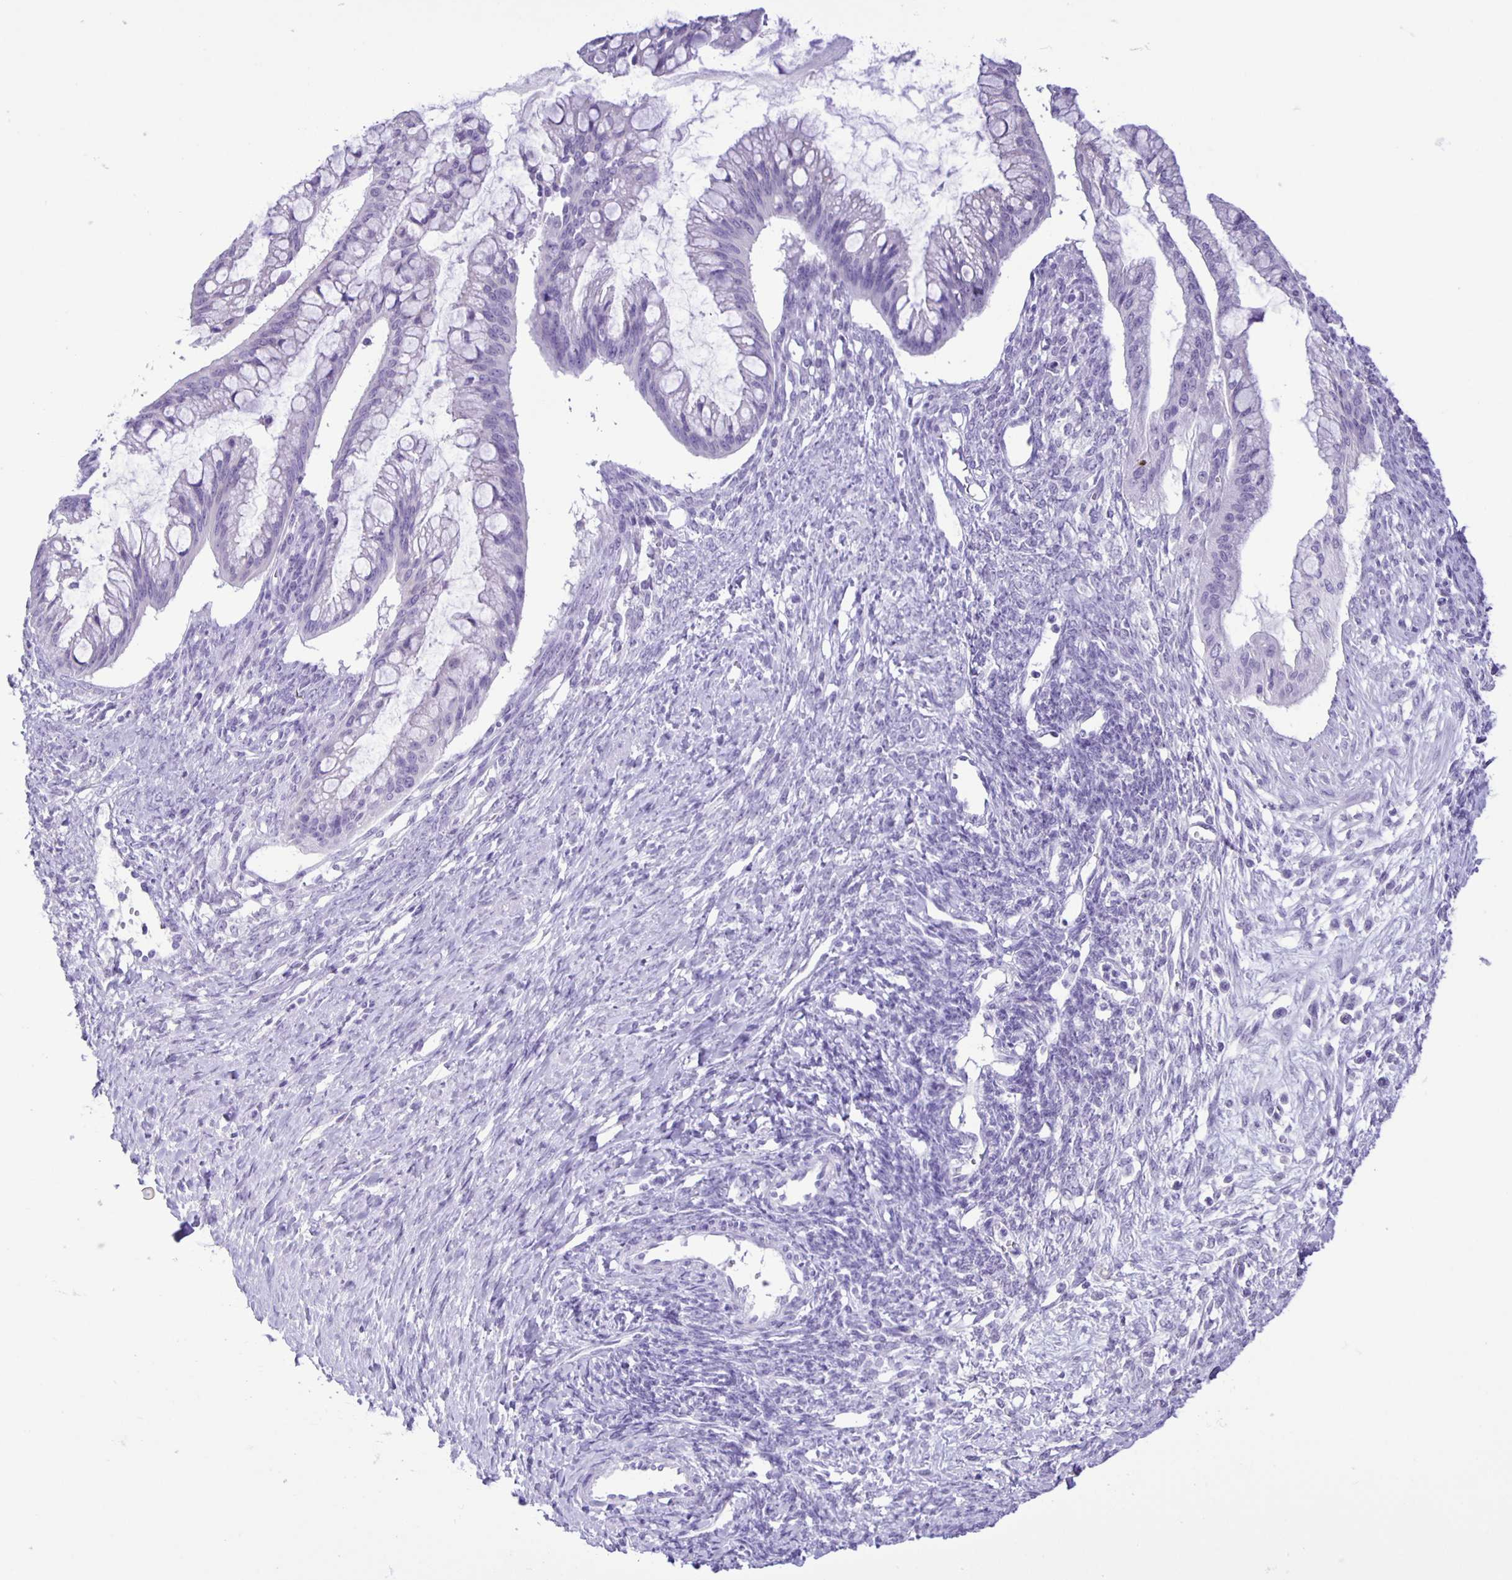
{"staining": {"intensity": "negative", "quantity": "none", "location": "none"}, "tissue": "ovarian cancer", "cell_type": "Tumor cells", "image_type": "cancer", "snomed": [{"axis": "morphology", "description": "Cystadenocarcinoma, mucinous, NOS"}, {"axis": "topography", "description": "Ovary"}], "caption": "Tumor cells show no significant expression in ovarian cancer.", "gene": "EZHIP", "patient": {"sex": "female", "age": 73}}